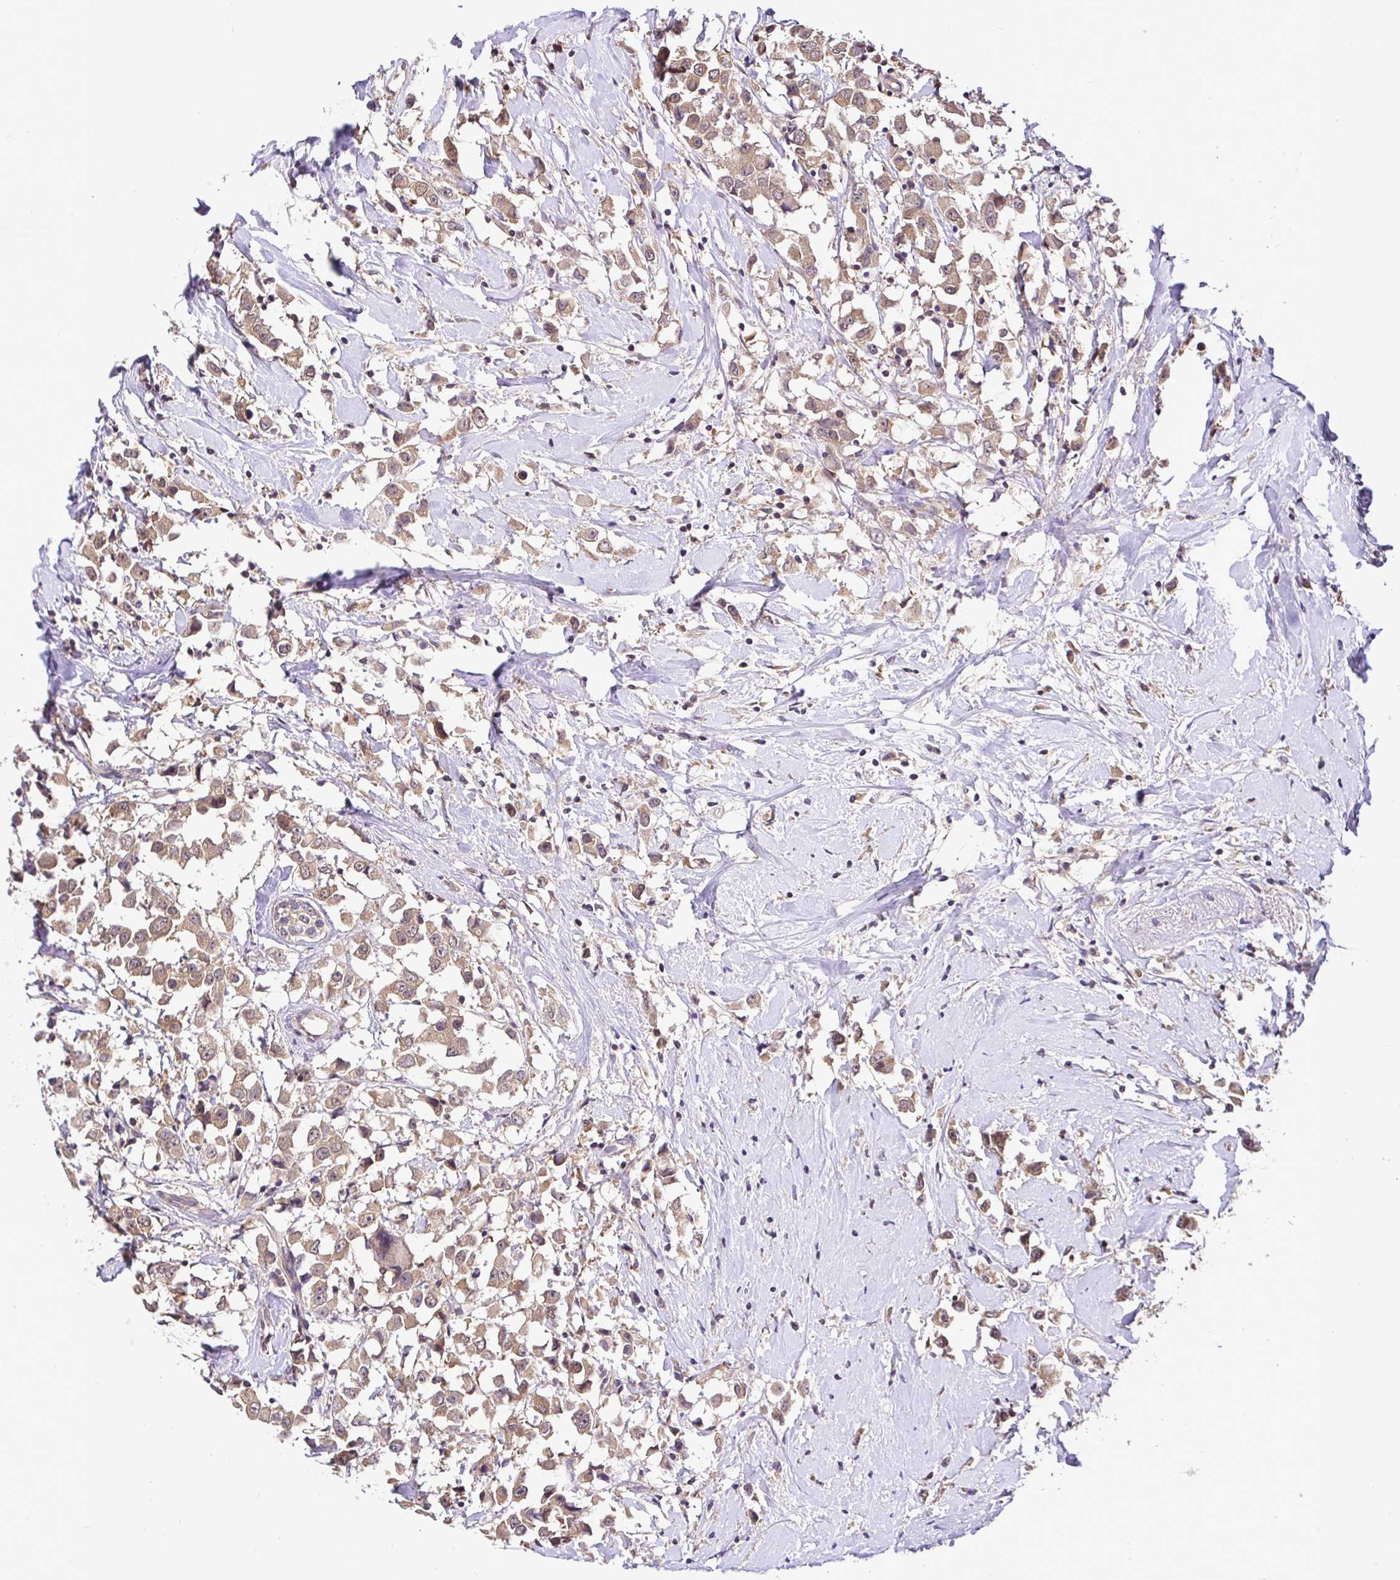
{"staining": {"intensity": "moderate", "quantity": ">75%", "location": "cytoplasmic/membranous,nuclear"}, "tissue": "breast cancer", "cell_type": "Tumor cells", "image_type": "cancer", "snomed": [{"axis": "morphology", "description": "Duct carcinoma"}, {"axis": "topography", "description": "Breast"}], "caption": "An IHC photomicrograph of neoplastic tissue is shown. Protein staining in brown shows moderate cytoplasmic/membranous and nuclear positivity in breast cancer (intraductal carcinoma) within tumor cells.", "gene": "UBE2M", "patient": {"sex": "female", "age": 61}}